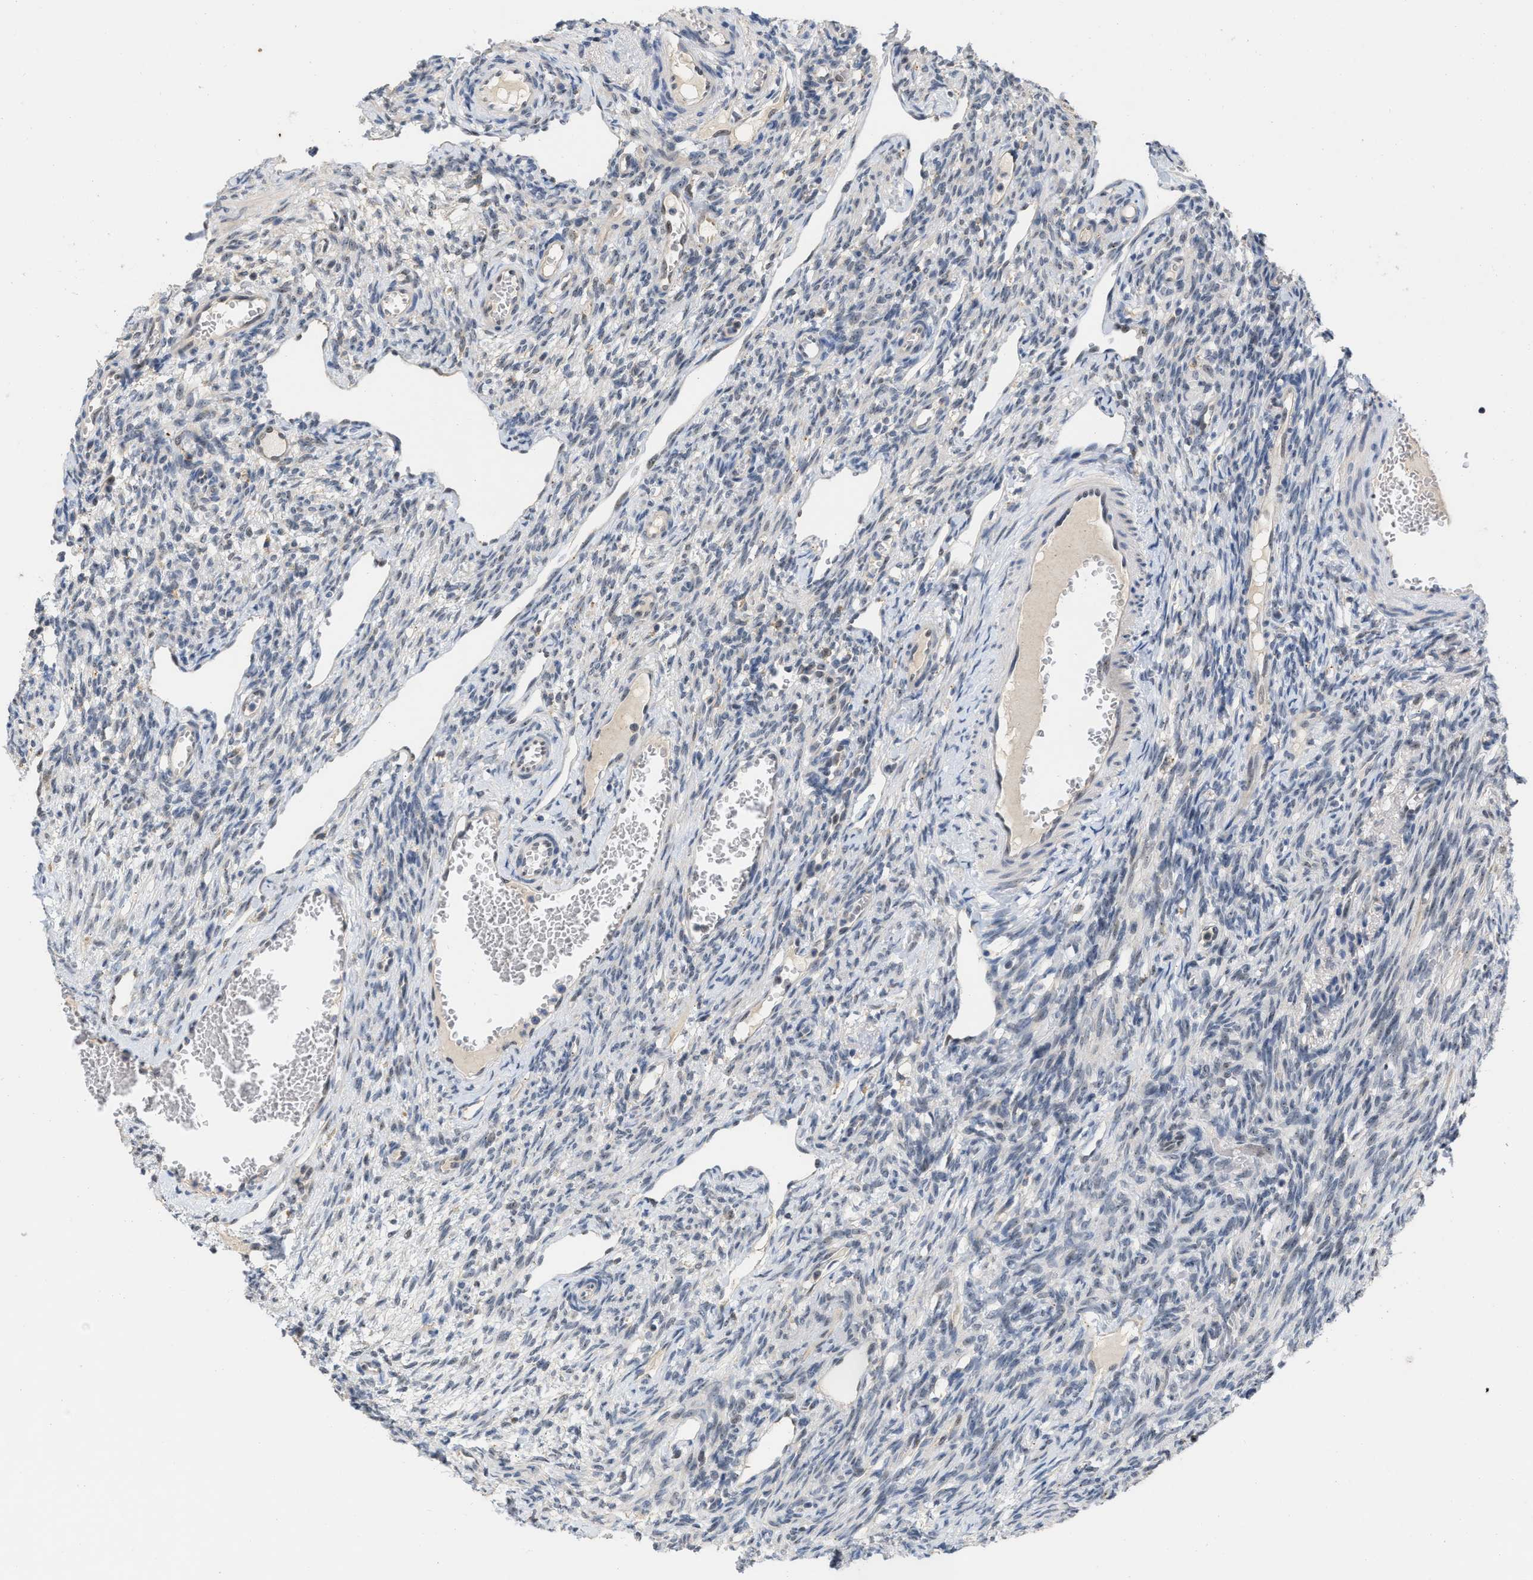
{"staining": {"intensity": "moderate", "quantity": ">75%", "location": "nuclear"}, "tissue": "ovary", "cell_type": "Follicle cells", "image_type": "normal", "snomed": [{"axis": "morphology", "description": "Normal tissue, NOS"}, {"axis": "topography", "description": "Ovary"}], "caption": "An image of human ovary stained for a protein shows moderate nuclear brown staining in follicle cells.", "gene": "ELAC2", "patient": {"sex": "female", "age": 33}}